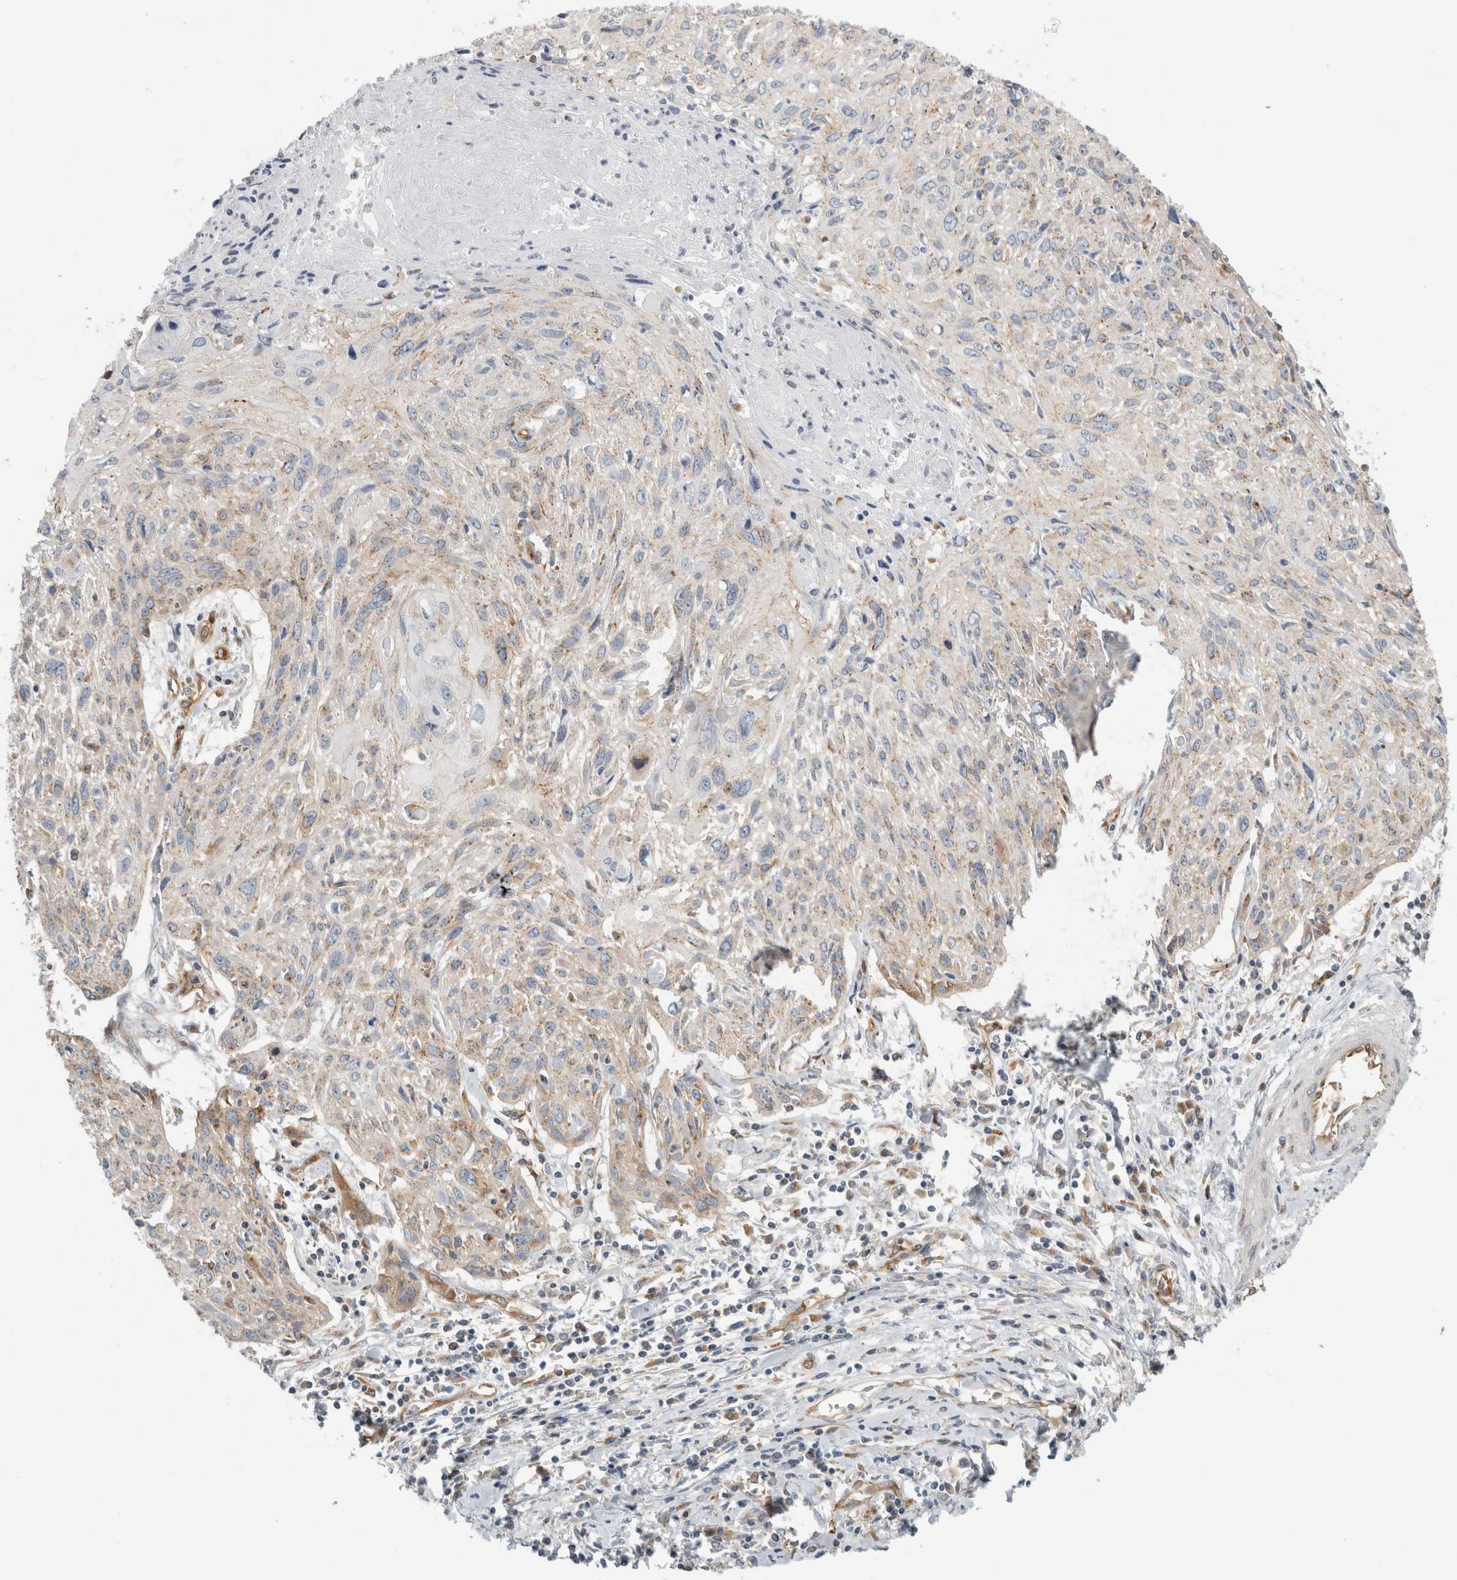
{"staining": {"intensity": "weak", "quantity": "<25%", "location": "cytoplasmic/membranous"}, "tissue": "cervical cancer", "cell_type": "Tumor cells", "image_type": "cancer", "snomed": [{"axis": "morphology", "description": "Squamous cell carcinoma, NOS"}, {"axis": "topography", "description": "Cervix"}], "caption": "High power microscopy micrograph of an immunohistochemistry (IHC) photomicrograph of cervical cancer, revealing no significant staining in tumor cells.", "gene": "PEX6", "patient": {"sex": "female", "age": 51}}